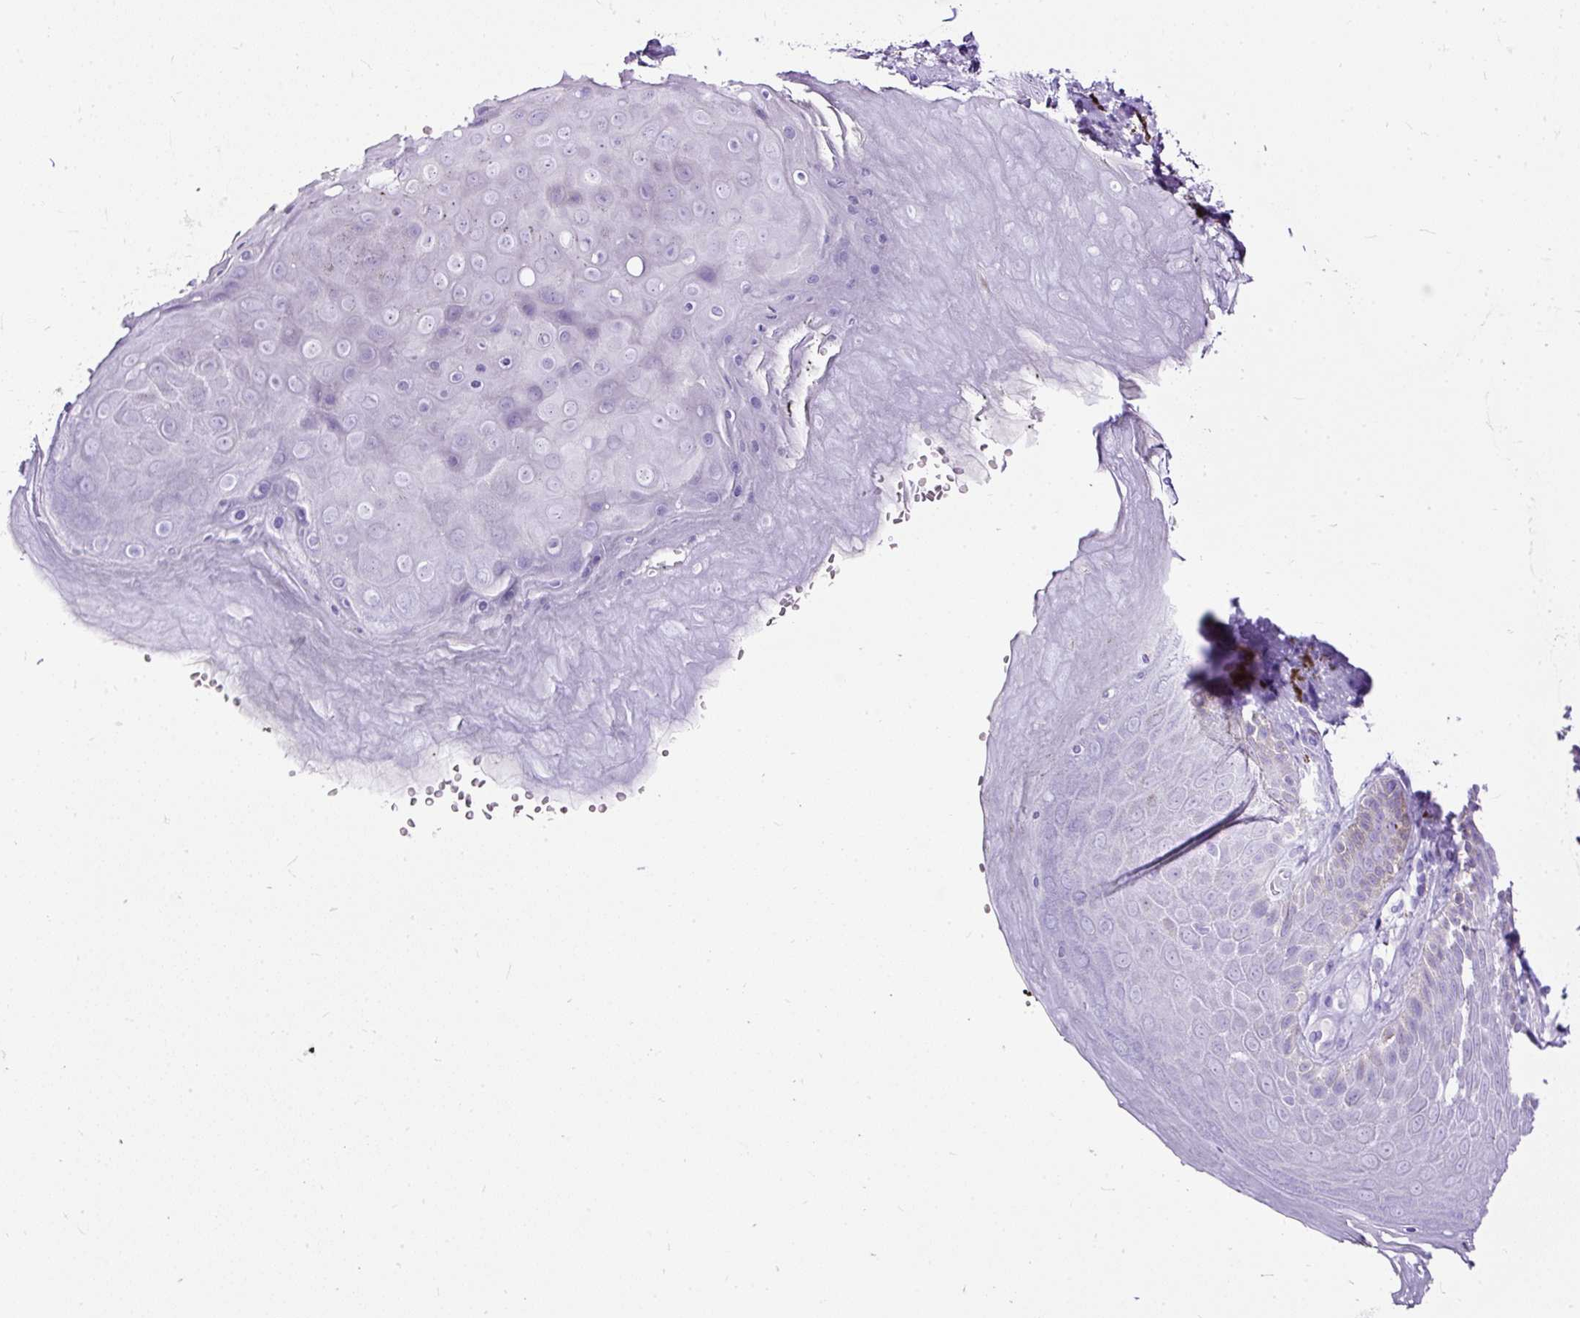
{"staining": {"intensity": "negative", "quantity": "none", "location": "none"}, "tissue": "skin", "cell_type": "Epidermal cells", "image_type": "normal", "snomed": [{"axis": "morphology", "description": "Normal tissue, NOS"}, {"axis": "topography", "description": "Anal"}, {"axis": "topography", "description": "Peripheral nerve tissue"}], "caption": "This is a image of immunohistochemistry (IHC) staining of unremarkable skin, which shows no staining in epidermal cells.", "gene": "HEY1", "patient": {"sex": "male", "age": 53}}